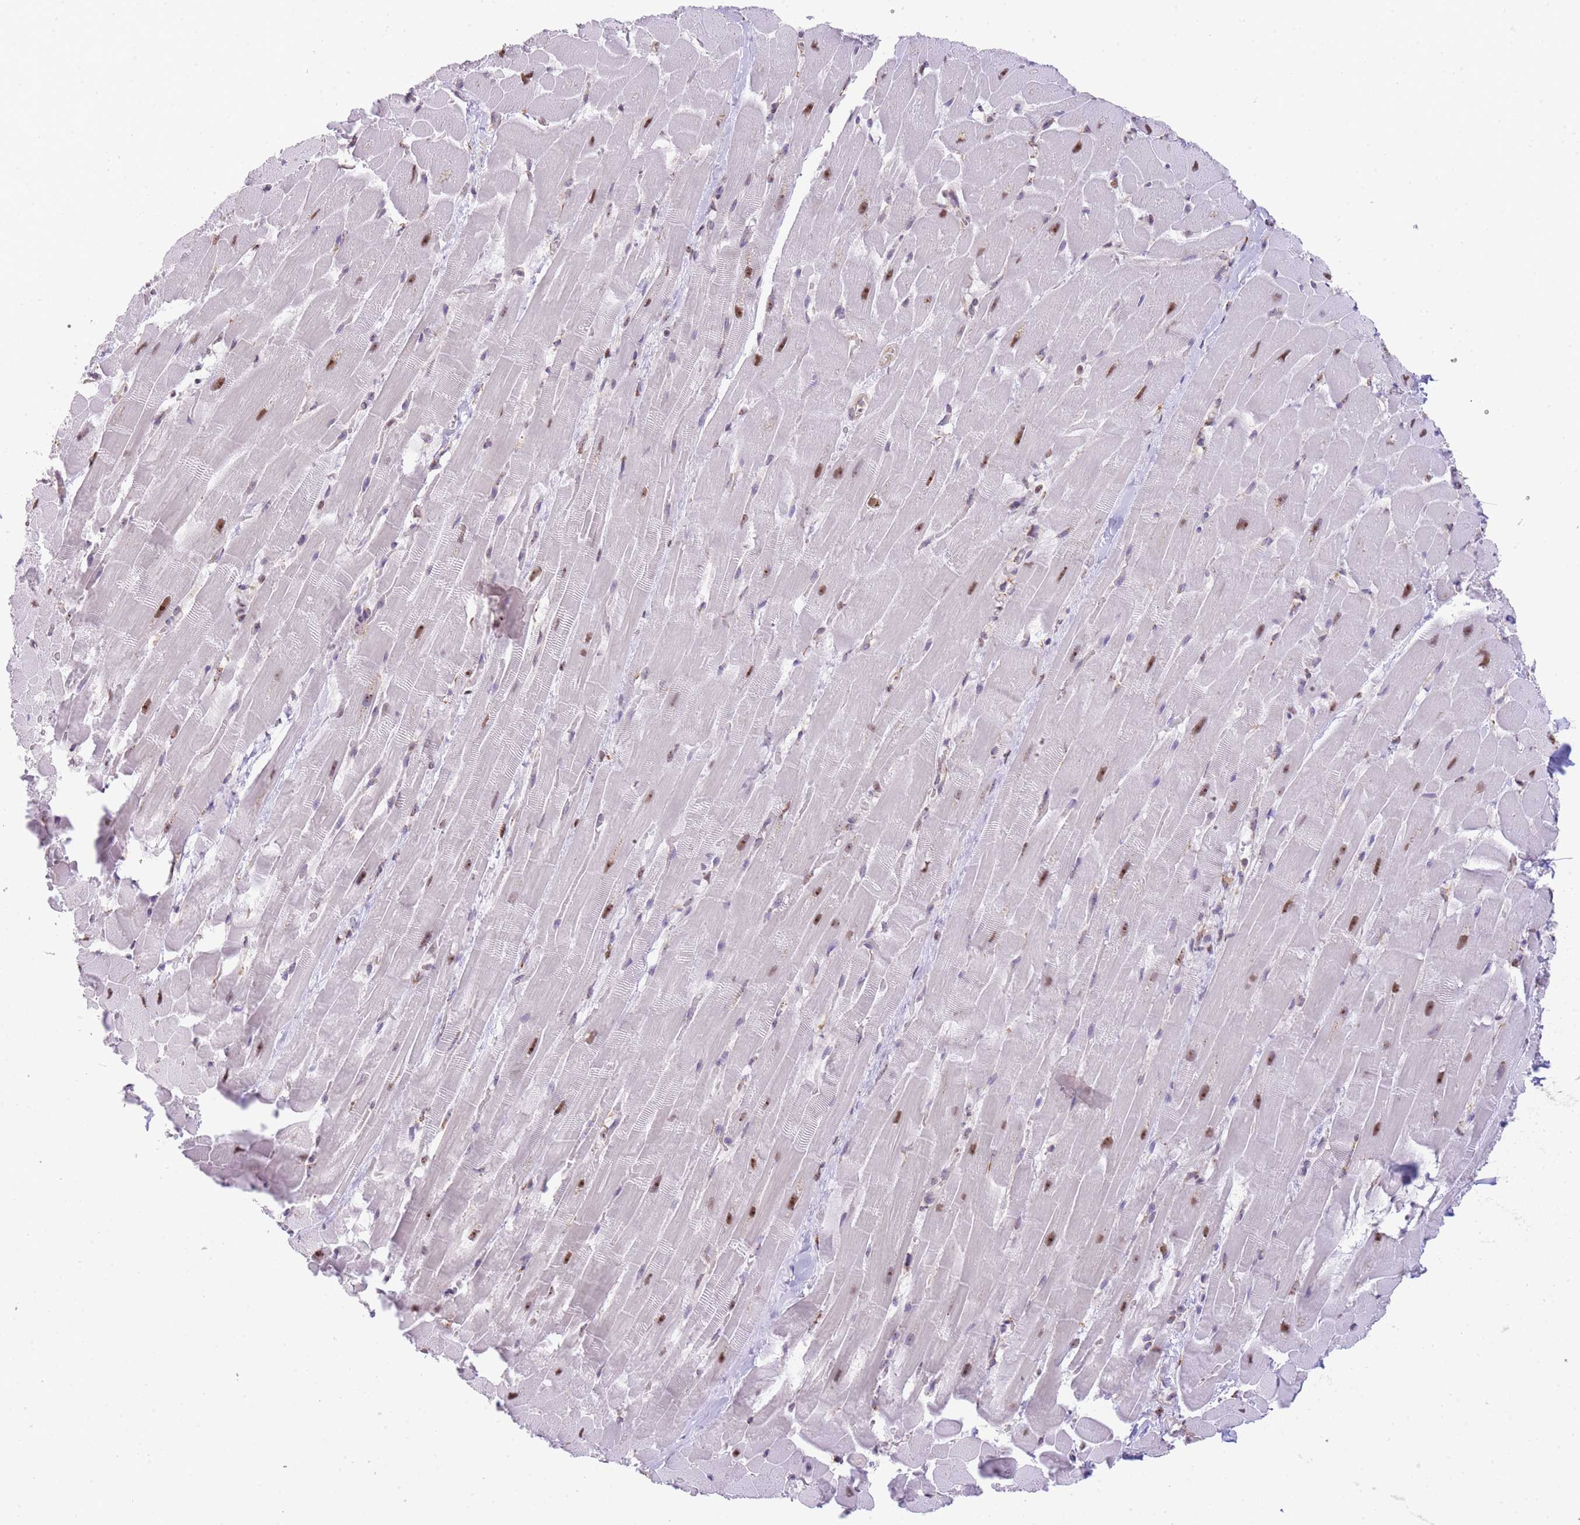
{"staining": {"intensity": "moderate", "quantity": "25%-75%", "location": "nuclear"}, "tissue": "heart muscle", "cell_type": "Cardiomyocytes", "image_type": "normal", "snomed": [{"axis": "morphology", "description": "Normal tissue, NOS"}, {"axis": "topography", "description": "Heart"}], "caption": "Immunohistochemical staining of unremarkable human heart muscle demonstrates medium levels of moderate nuclear positivity in about 25%-75% of cardiomyocytes.", "gene": "EVC2", "patient": {"sex": "male", "age": 37}}